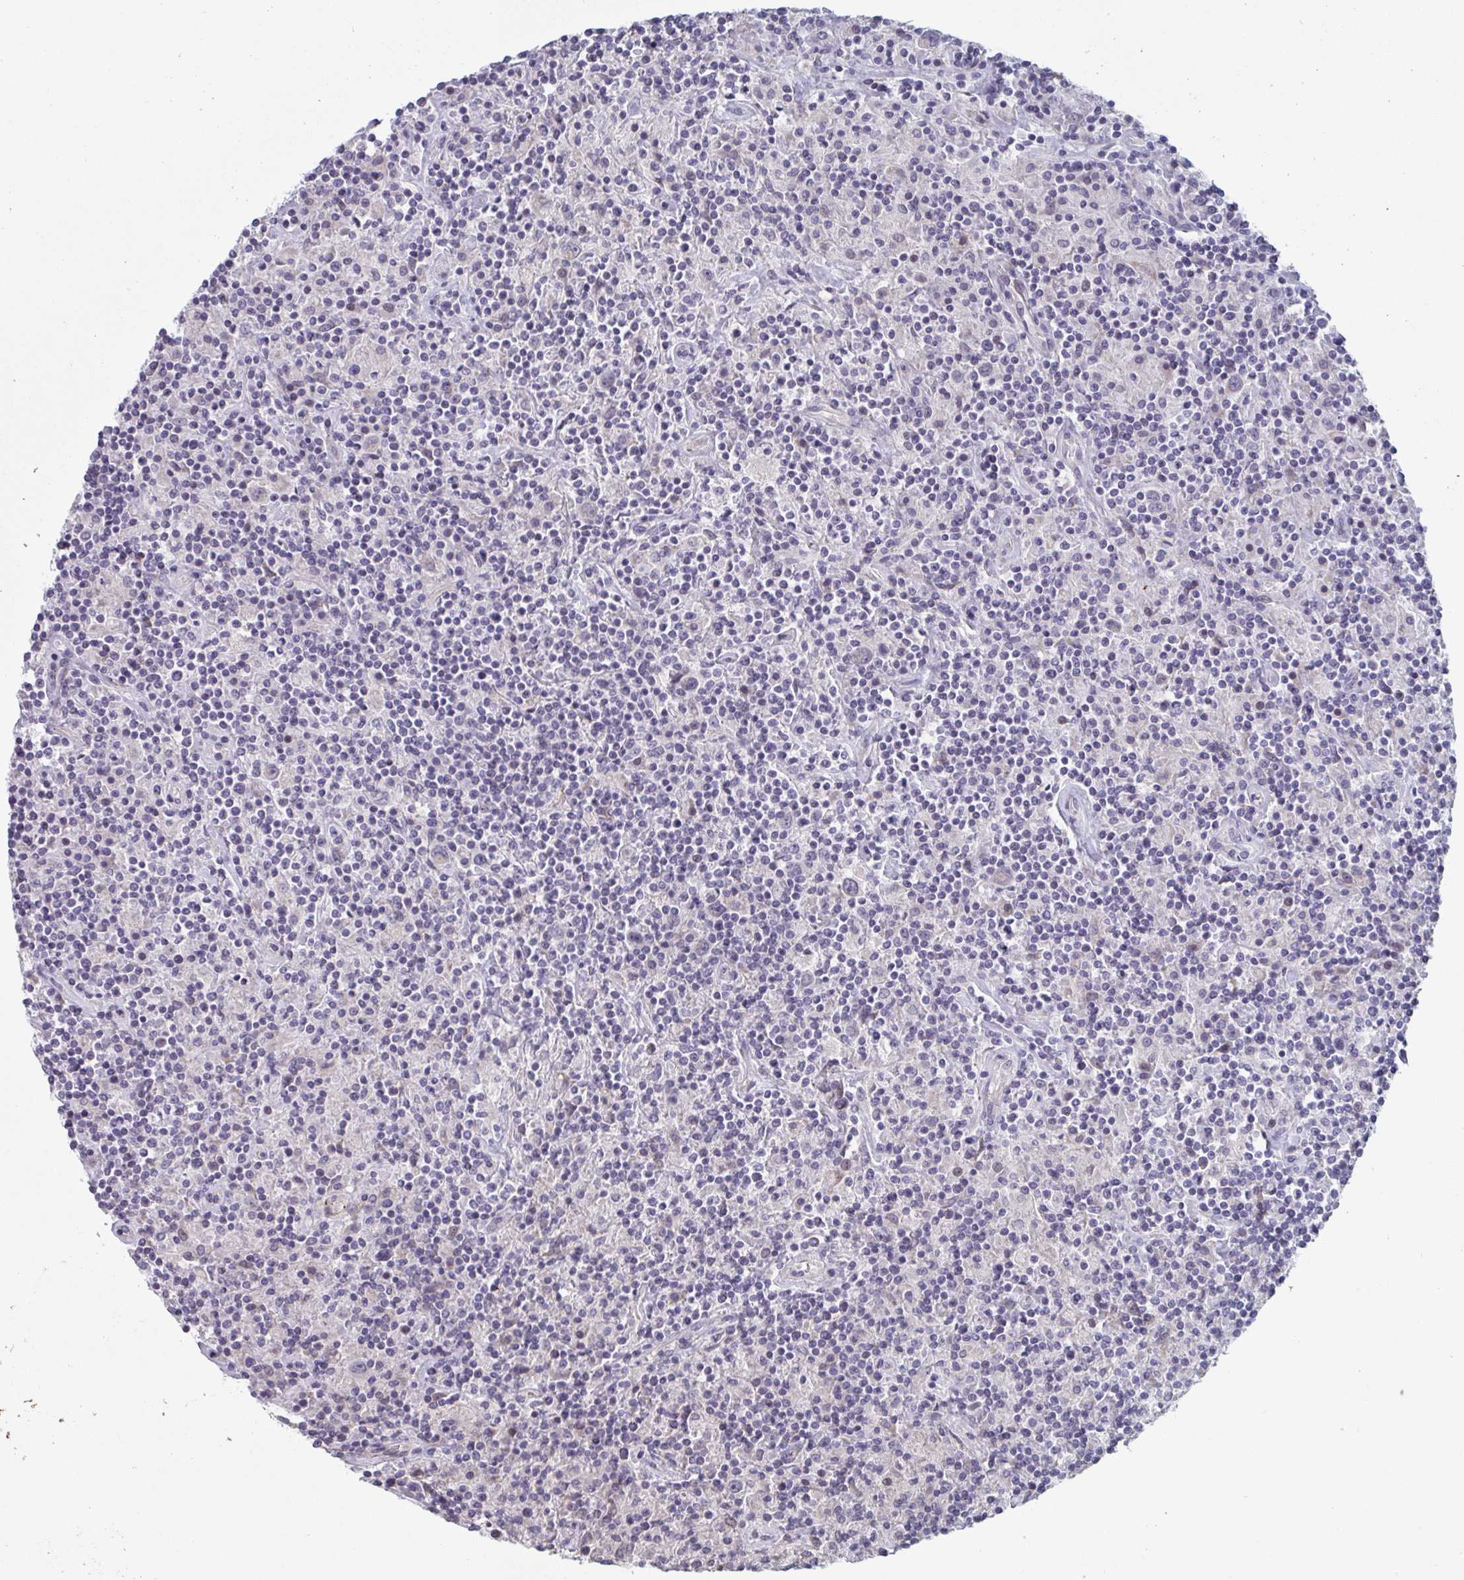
{"staining": {"intensity": "negative", "quantity": "none", "location": "none"}, "tissue": "lymphoma", "cell_type": "Tumor cells", "image_type": "cancer", "snomed": [{"axis": "morphology", "description": "Hodgkin's disease, NOS"}, {"axis": "topography", "description": "Lymph node"}], "caption": "IHC photomicrograph of neoplastic tissue: human Hodgkin's disease stained with DAB (3,3'-diaminobenzidine) reveals no significant protein positivity in tumor cells. The staining is performed using DAB (3,3'-diaminobenzidine) brown chromogen with nuclei counter-stained in using hematoxylin.", "gene": "TNFSF10", "patient": {"sex": "male", "age": 70}}